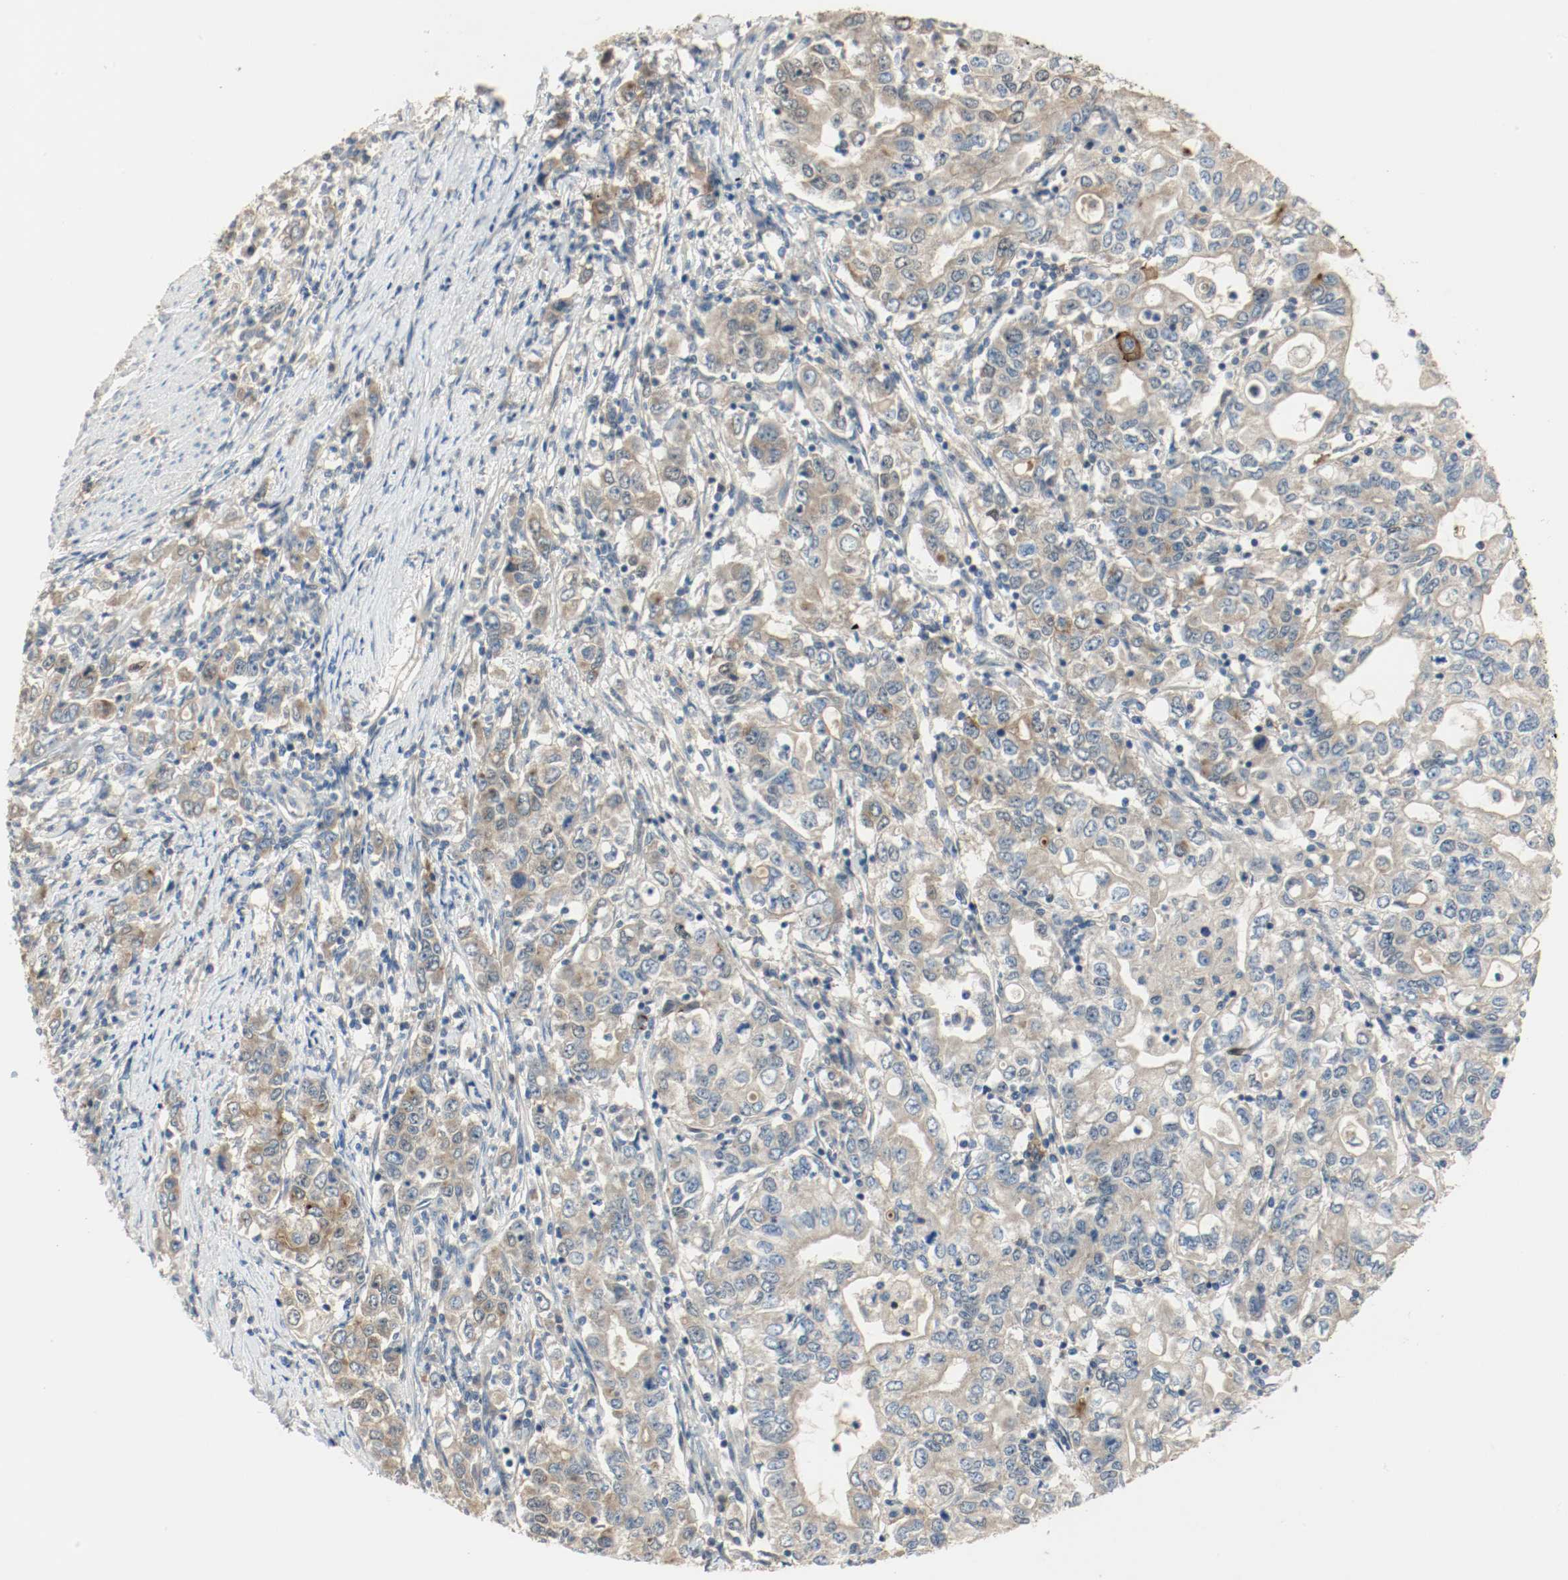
{"staining": {"intensity": "strong", "quantity": "<25%", "location": "cytoplasmic/membranous"}, "tissue": "stomach cancer", "cell_type": "Tumor cells", "image_type": "cancer", "snomed": [{"axis": "morphology", "description": "Adenocarcinoma, NOS"}, {"axis": "topography", "description": "Stomach, lower"}], "caption": "Strong cytoplasmic/membranous positivity for a protein is seen in about <25% of tumor cells of stomach cancer using IHC.", "gene": "MELTF", "patient": {"sex": "female", "age": 72}}